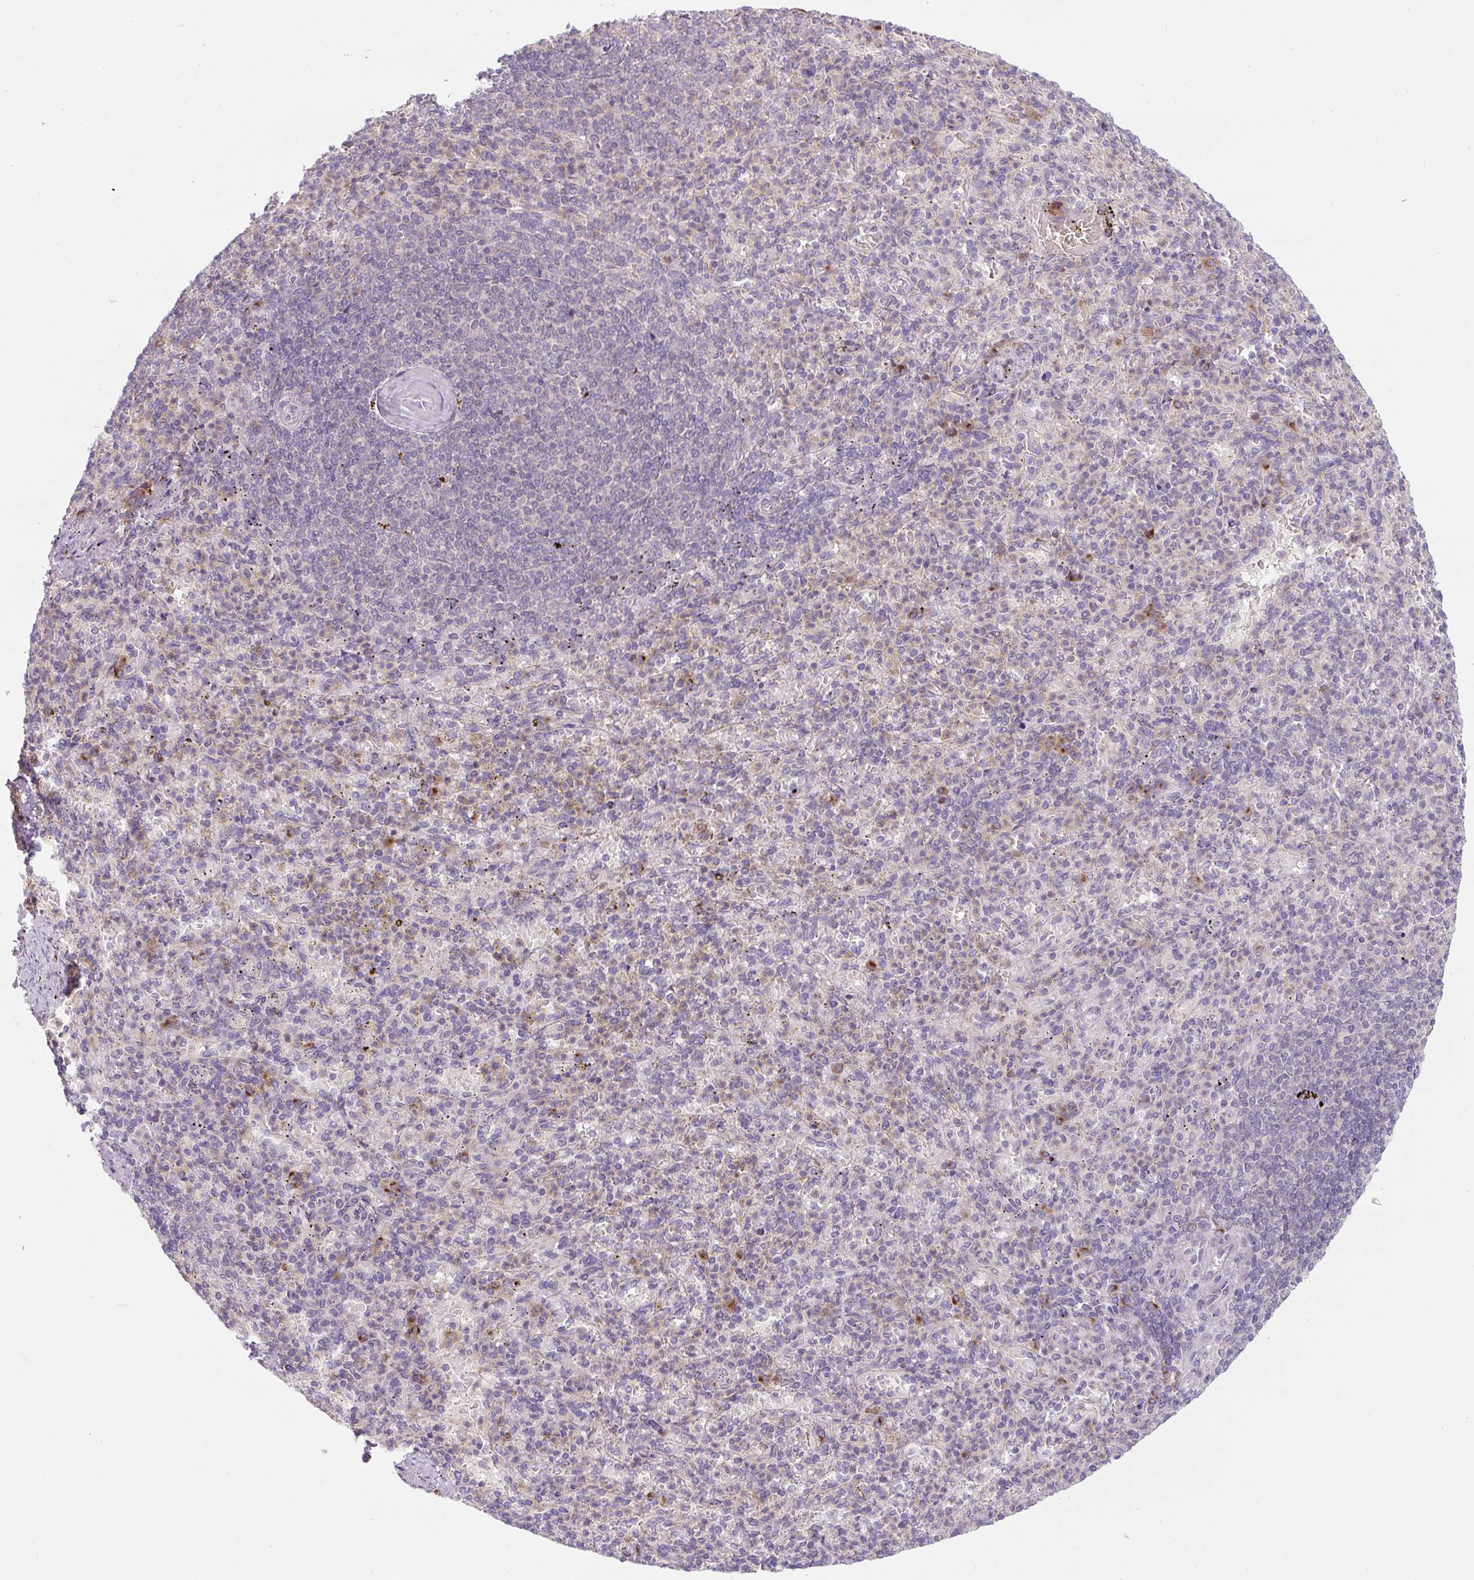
{"staining": {"intensity": "weak", "quantity": "<25%", "location": "cytoplasmic/membranous"}, "tissue": "spleen", "cell_type": "Cells in red pulp", "image_type": "normal", "snomed": [{"axis": "morphology", "description": "Normal tissue, NOS"}, {"axis": "topography", "description": "Spleen"}], "caption": "Spleen stained for a protein using immunohistochemistry displays no positivity cells in red pulp.", "gene": "MLX", "patient": {"sex": "female", "age": 74}}